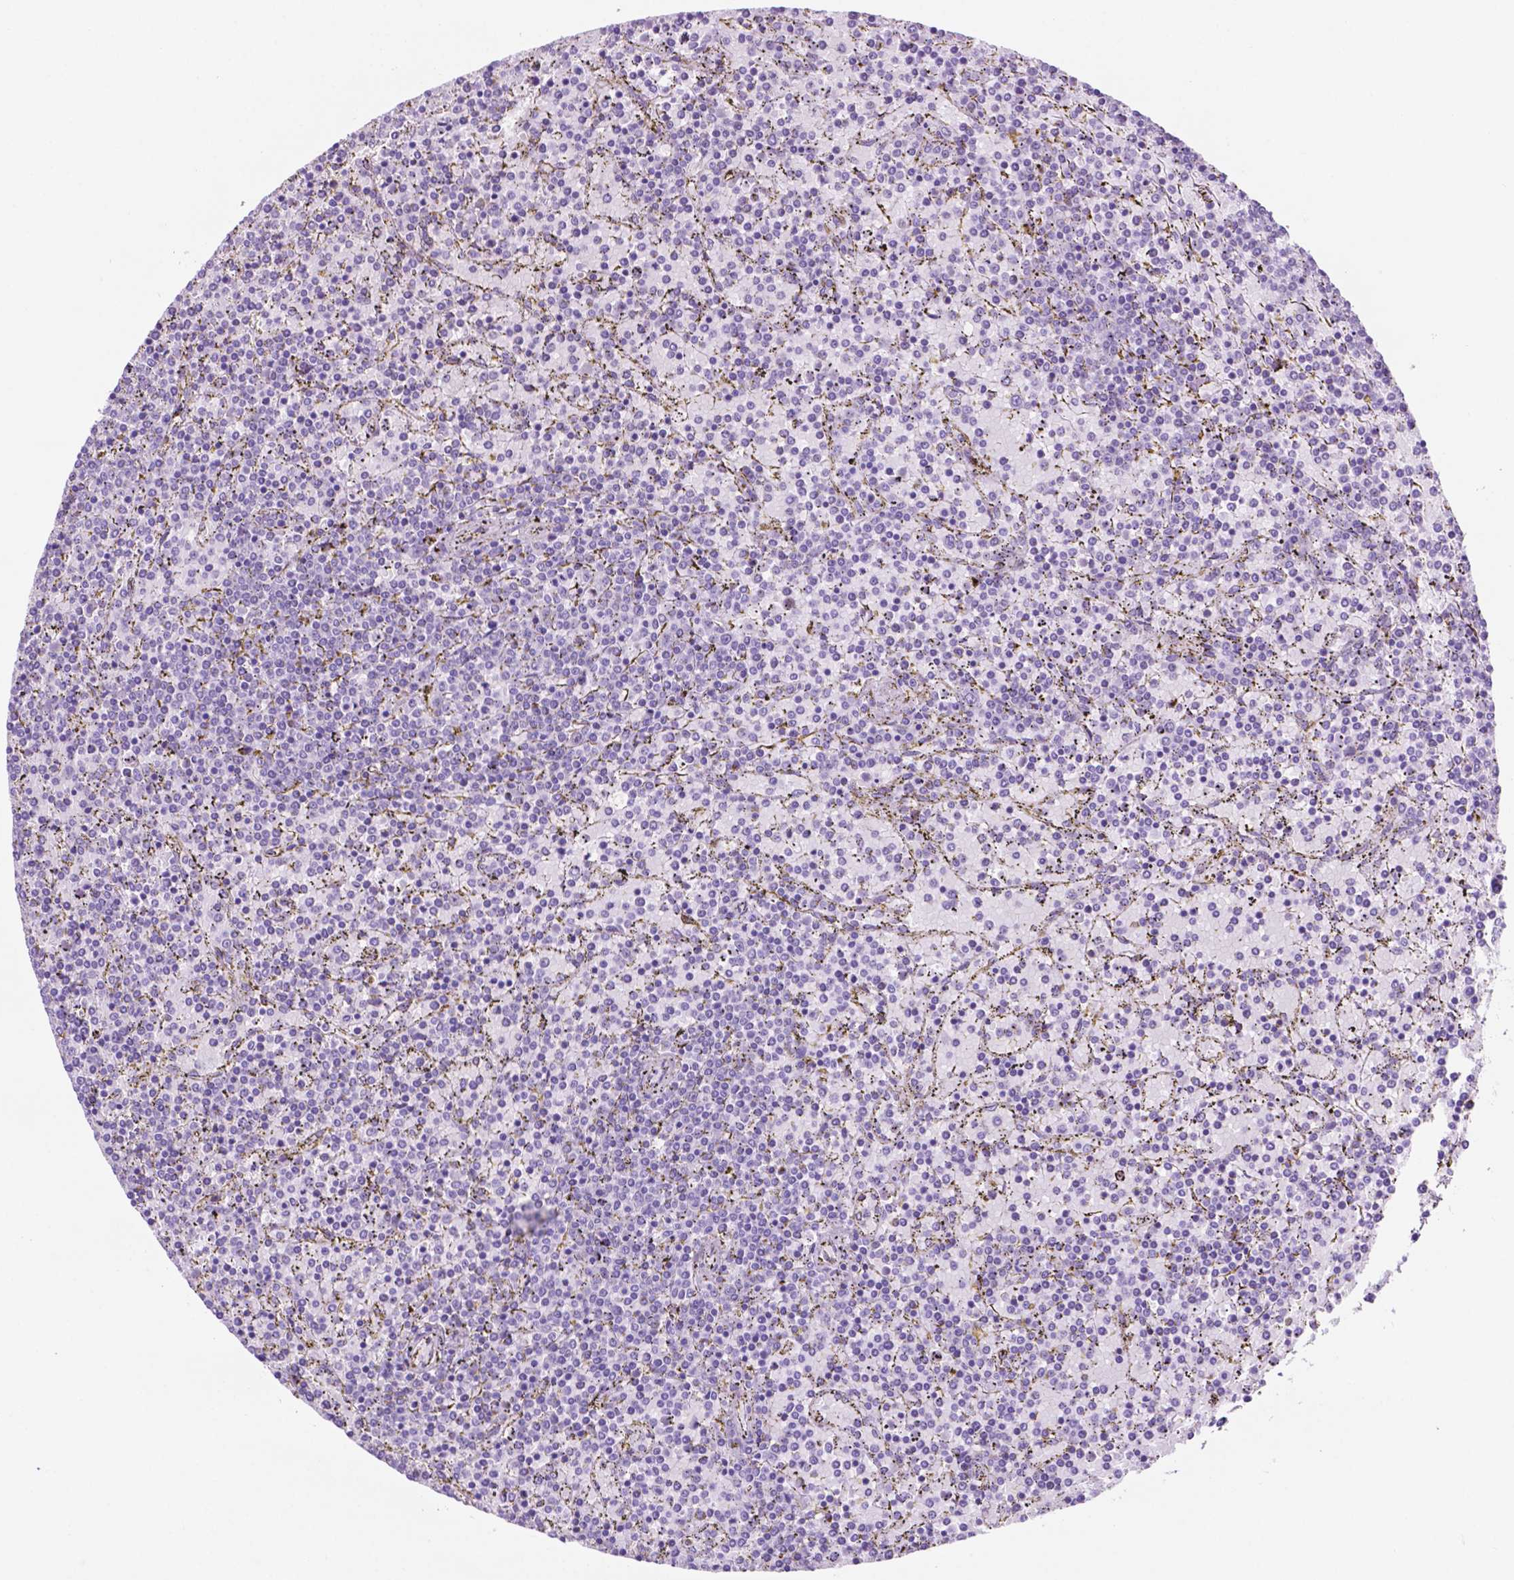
{"staining": {"intensity": "negative", "quantity": "none", "location": "none"}, "tissue": "lymphoma", "cell_type": "Tumor cells", "image_type": "cancer", "snomed": [{"axis": "morphology", "description": "Malignant lymphoma, non-Hodgkin's type, Low grade"}, {"axis": "topography", "description": "Spleen"}], "caption": "Lymphoma was stained to show a protein in brown. There is no significant expression in tumor cells.", "gene": "ACY3", "patient": {"sex": "female", "age": 77}}